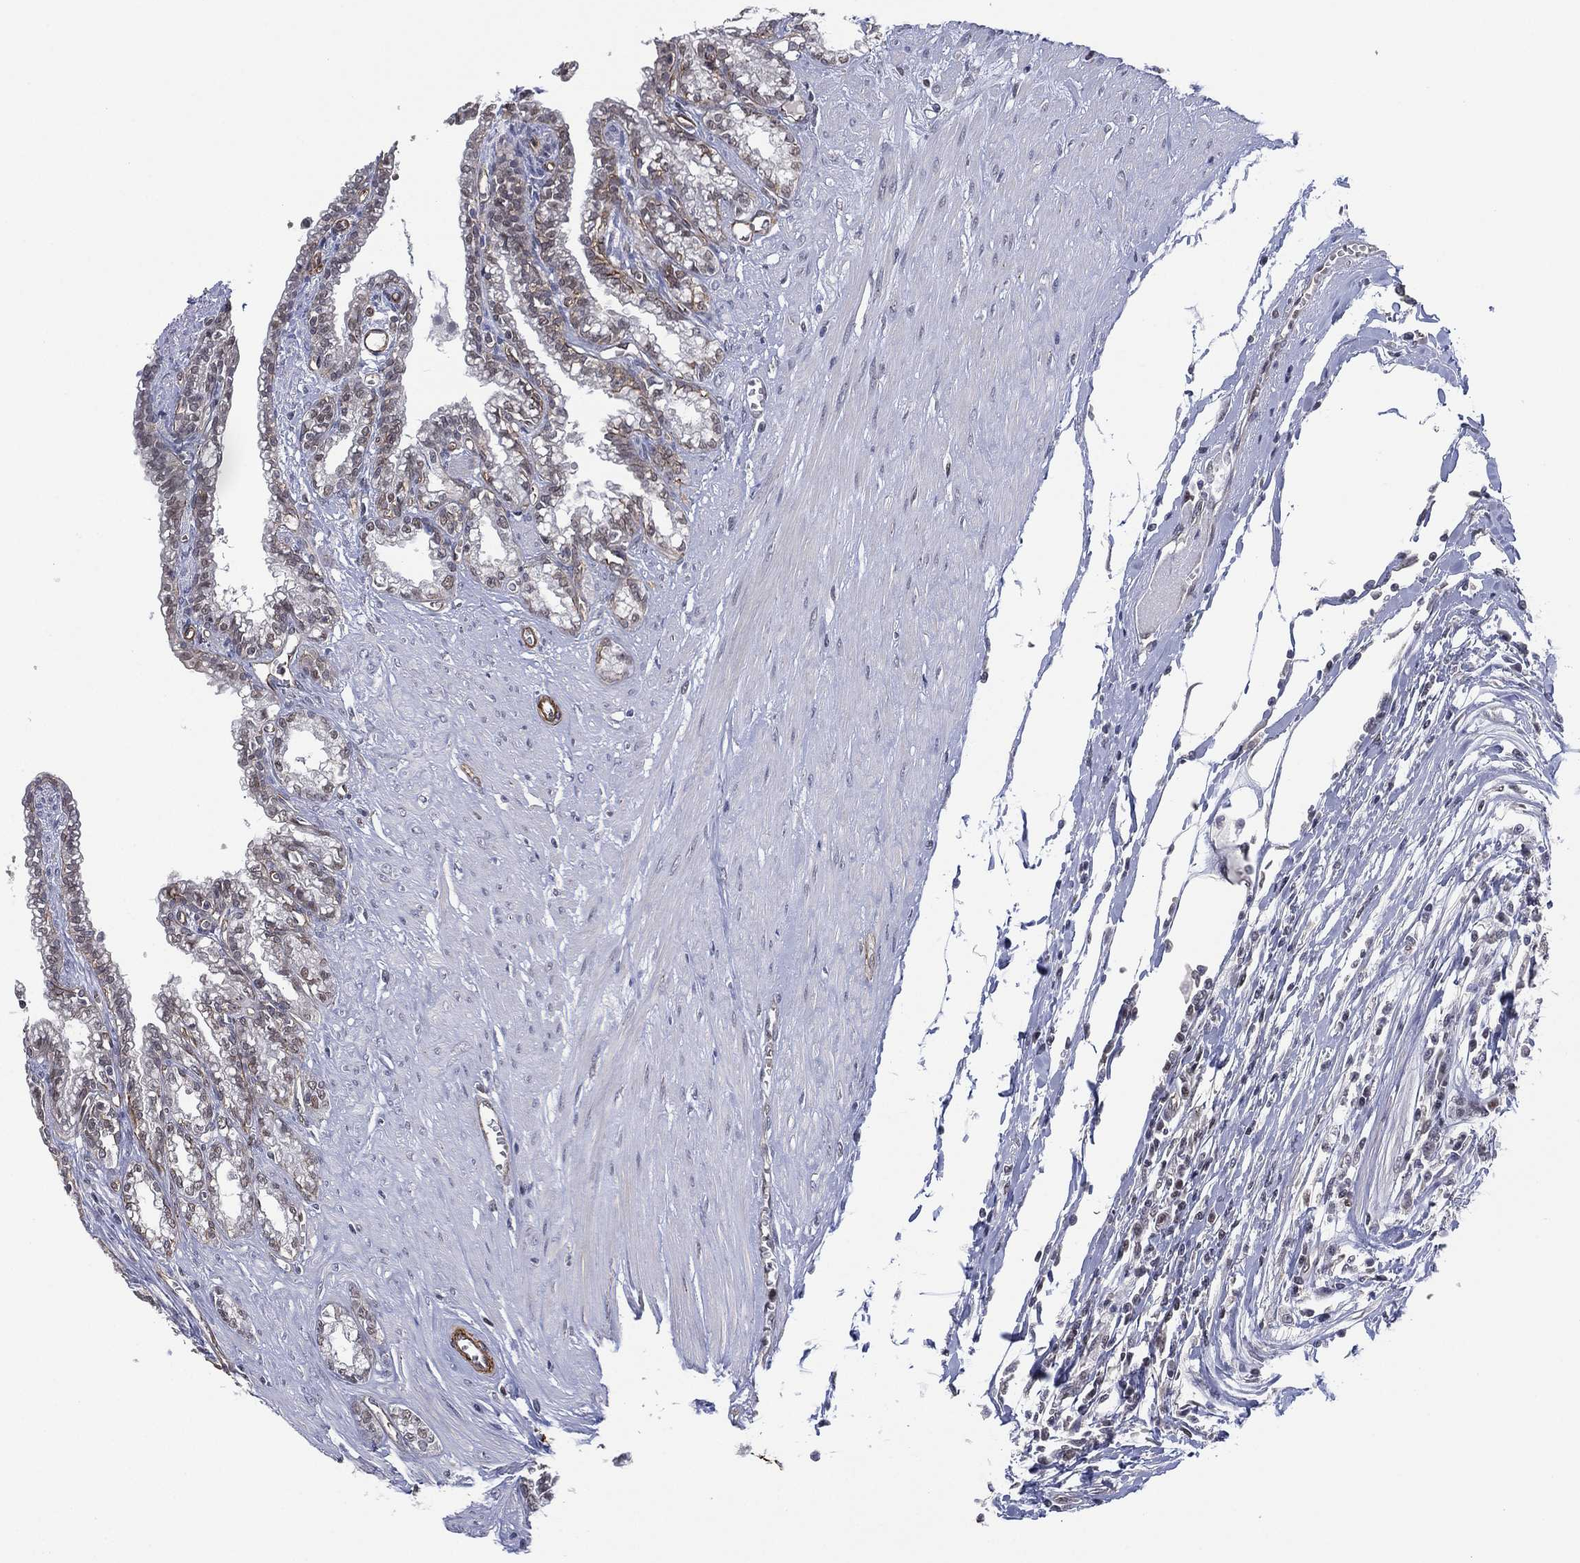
{"staining": {"intensity": "negative", "quantity": "none", "location": "none"}, "tissue": "seminal vesicle", "cell_type": "Glandular cells", "image_type": "normal", "snomed": [{"axis": "morphology", "description": "Normal tissue, NOS"}, {"axis": "morphology", "description": "Urothelial carcinoma, NOS"}, {"axis": "topography", "description": "Urinary bladder"}, {"axis": "topography", "description": "Seminal veicle"}], "caption": "Immunohistochemistry (IHC) photomicrograph of normal seminal vesicle stained for a protein (brown), which shows no positivity in glandular cells.", "gene": "GSE1", "patient": {"sex": "male", "age": 76}}